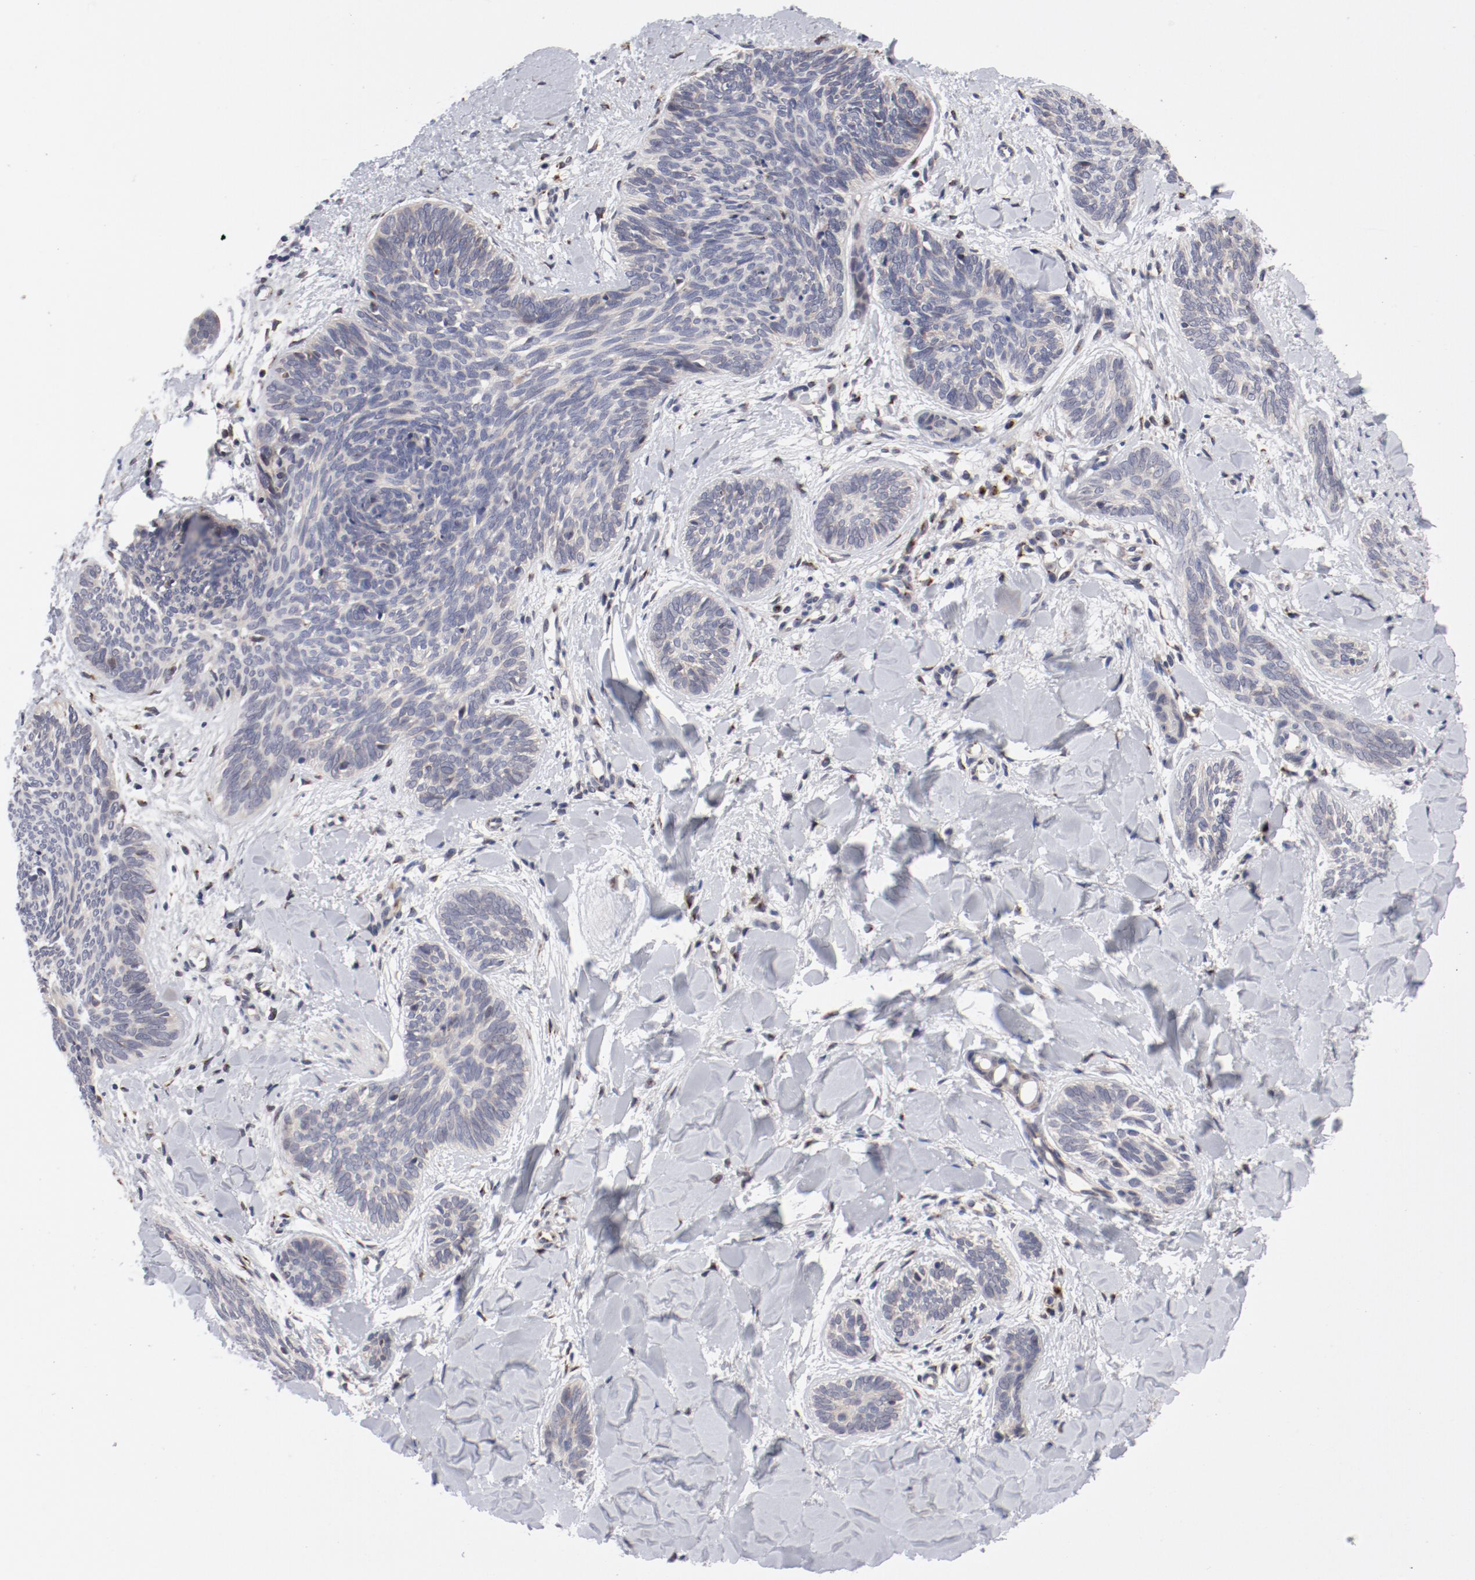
{"staining": {"intensity": "negative", "quantity": "none", "location": "none"}, "tissue": "skin cancer", "cell_type": "Tumor cells", "image_type": "cancer", "snomed": [{"axis": "morphology", "description": "Basal cell carcinoma"}, {"axis": "topography", "description": "Skin"}], "caption": "IHC micrograph of human basal cell carcinoma (skin) stained for a protein (brown), which demonstrates no expression in tumor cells.", "gene": "RPL12", "patient": {"sex": "female", "age": 81}}